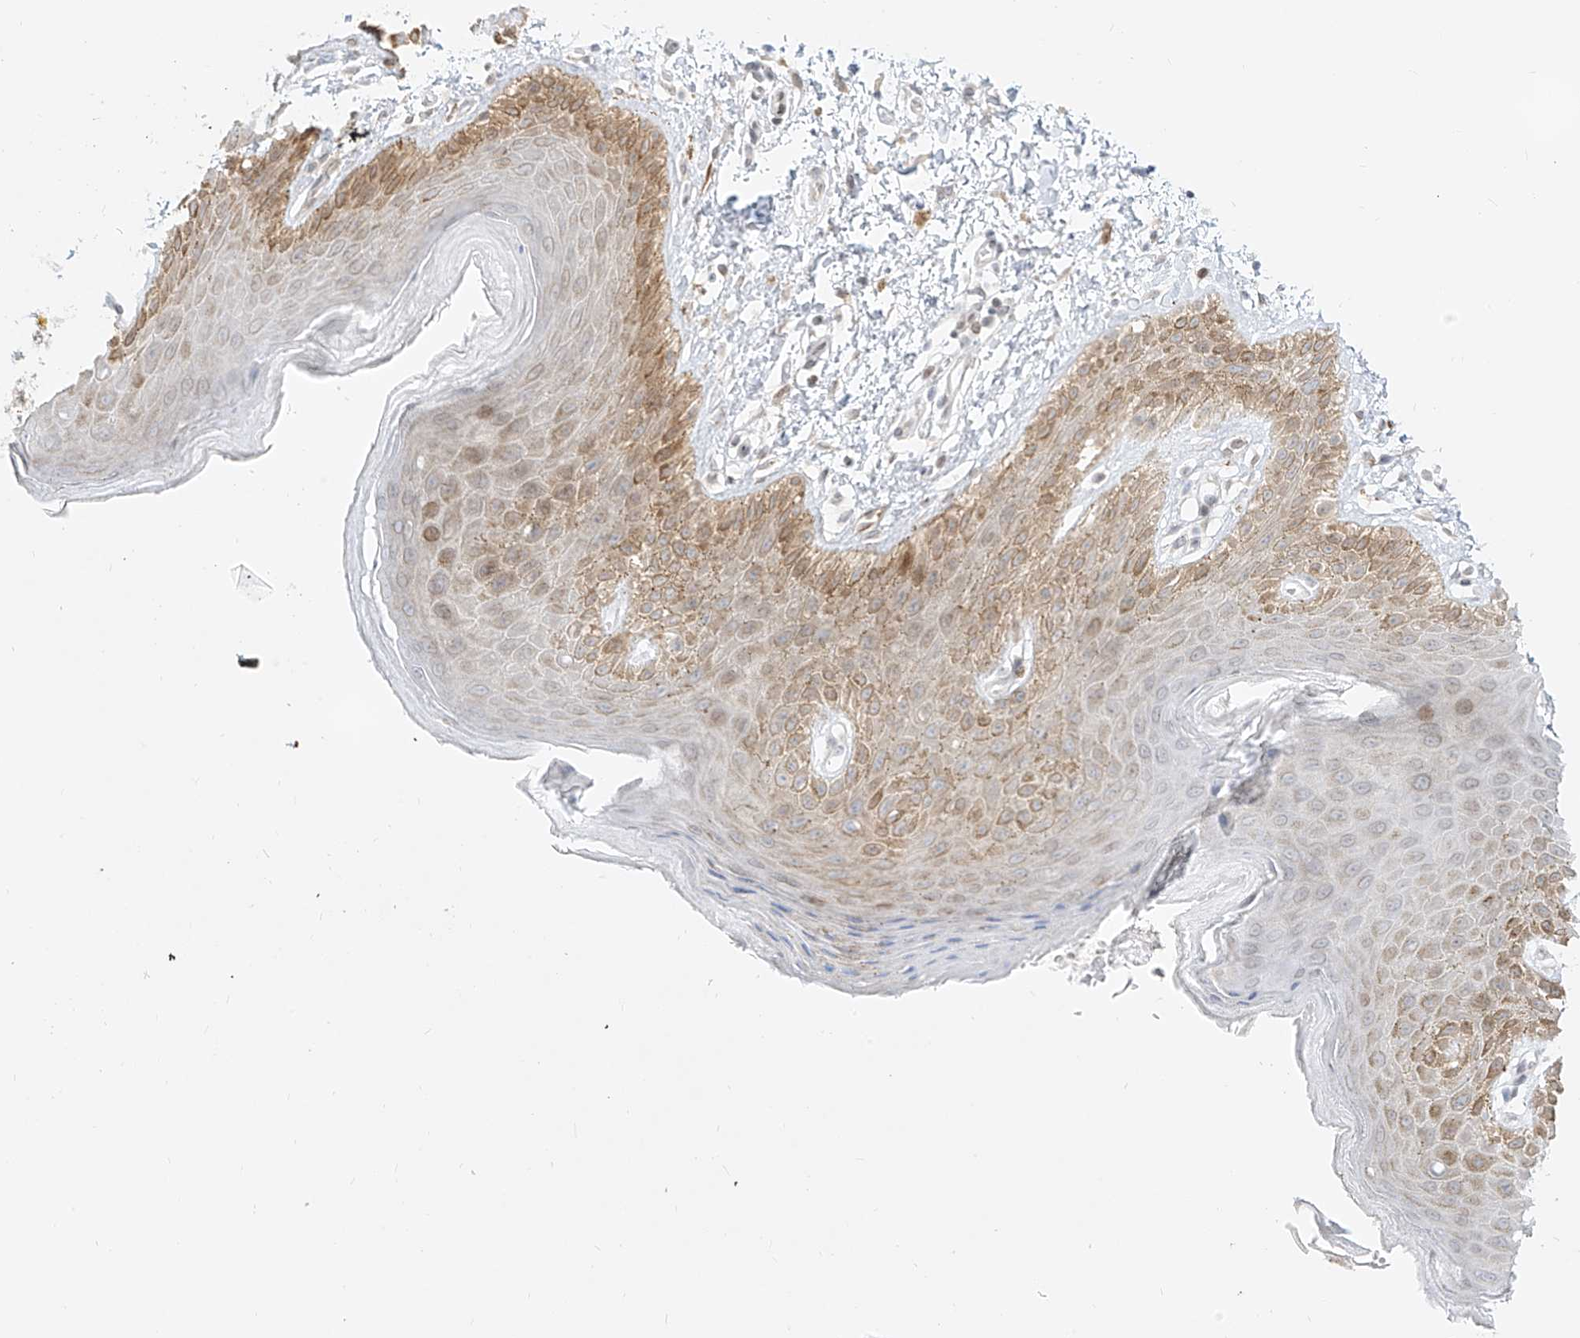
{"staining": {"intensity": "moderate", "quantity": "<25%", "location": "cytoplasmic/membranous"}, "tissue": "skin", "cell_type": "Epidermal cells", "image_type": "normal", "snomed": [{"axis": "morphology", "description": "Normal tissue, NOS"}, {"axis": "topography", "description": "Anal"}], "caption": "Moderate cytoplasmic/membranous staining for a protein is seen in approximately <25% of epidermal cells of normal skin using IHC.", "gene": "NHSL1", "patient": {"sex": "male", "age": 44}}